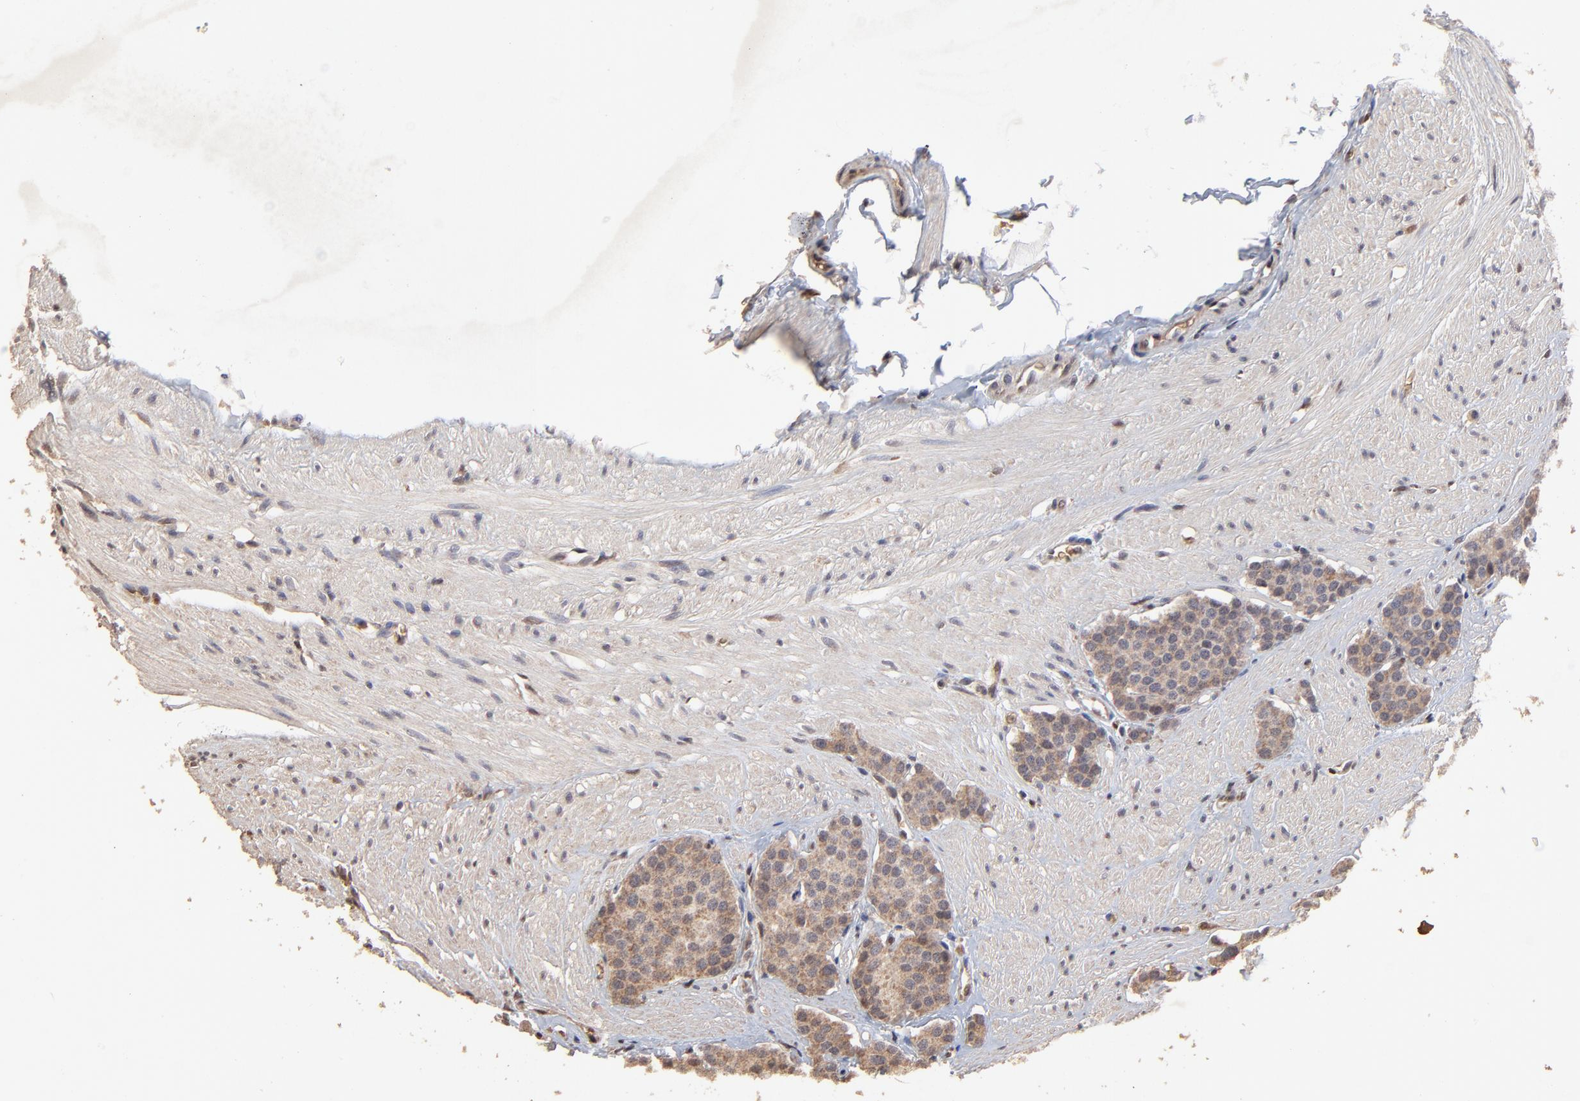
{"staining": {"intensity": "weak", "quantity": ">75%", "location": "cytoplasmic/membranous"}, "tissue": "carcinoid", "cell_type": "Tumor cells", "image_type": "cancer", "snomed": [{"axis": "morphology", "description": "Carcinoid, malignant, NOS"}, {"axis": "topography", "description": "Small intestine"}], "caption": "The photomicrograph reveals immunohistochemical staining of carcinoid. There is weak cytoplasmic/membranous positivity is appreciated in about >75% of tumor cells. (brown staining indicates protein expression, while blue staining denotes nuclei).", "gene": "CASP1", "patient": {"sex": "male", "age": 60}}